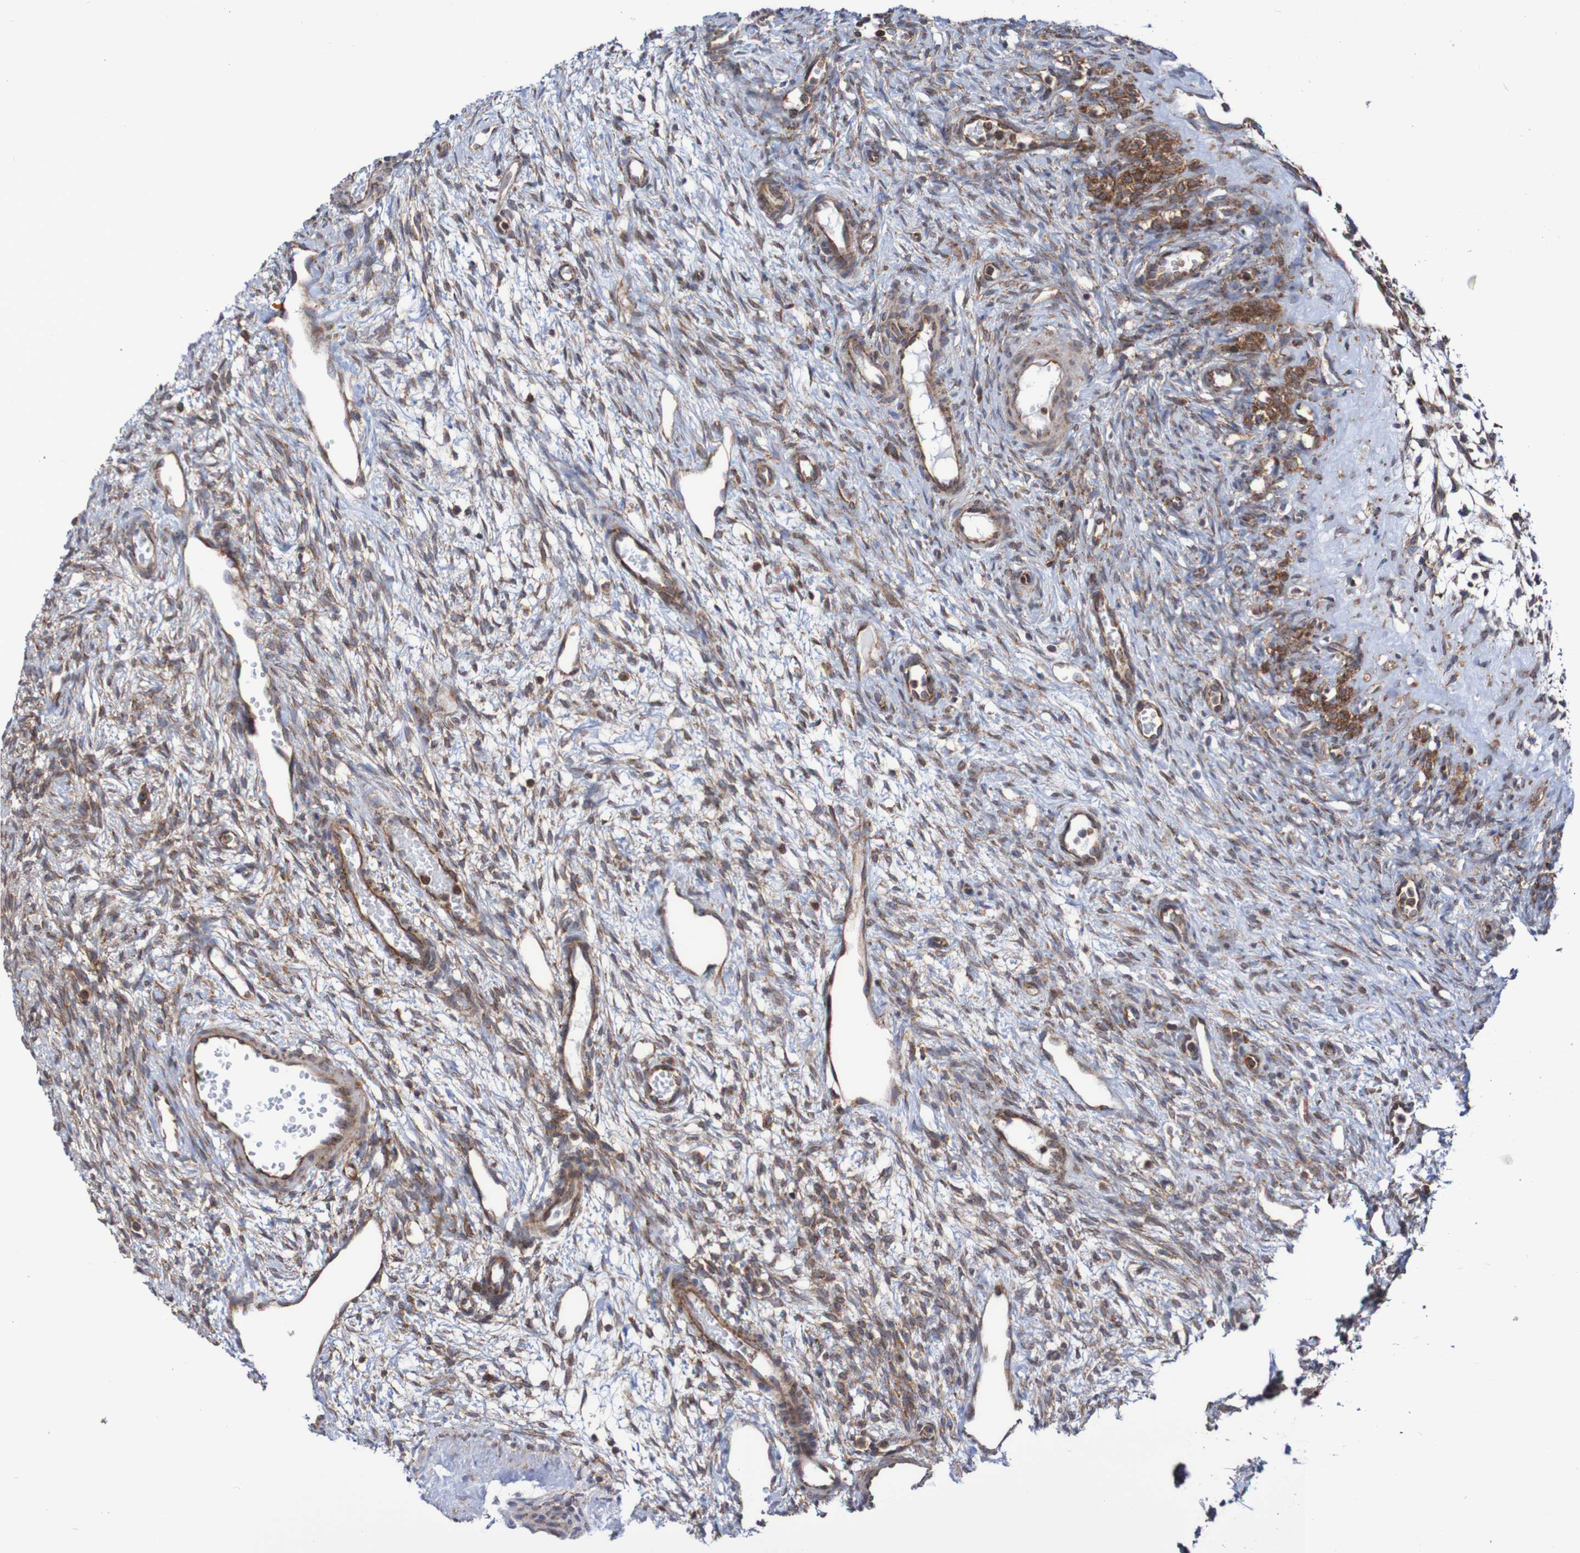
{"staining": {"intensity": "moderate", "quantity": ">75%", "location": "cytoplasmic/membranous"}, "tissue": "ovary", "cell_type": "Ovarian stroma cells", "image_type": "normal", "snomed": [{"axis": "morphology", "description": "Normal tissue, NOS"}, {"axis": "topography", "description": "Ovary"}], "caption": "IHC (DAB (3,3'-diaminobenzidine)) staining of unremarkable human ovary exhibits moderate cytoplasmic/membranous protein expression in approximately >75% of ovarian stroma cells.", "gene": "FXR2", "patient": {"sex": "female", "age": 33}}